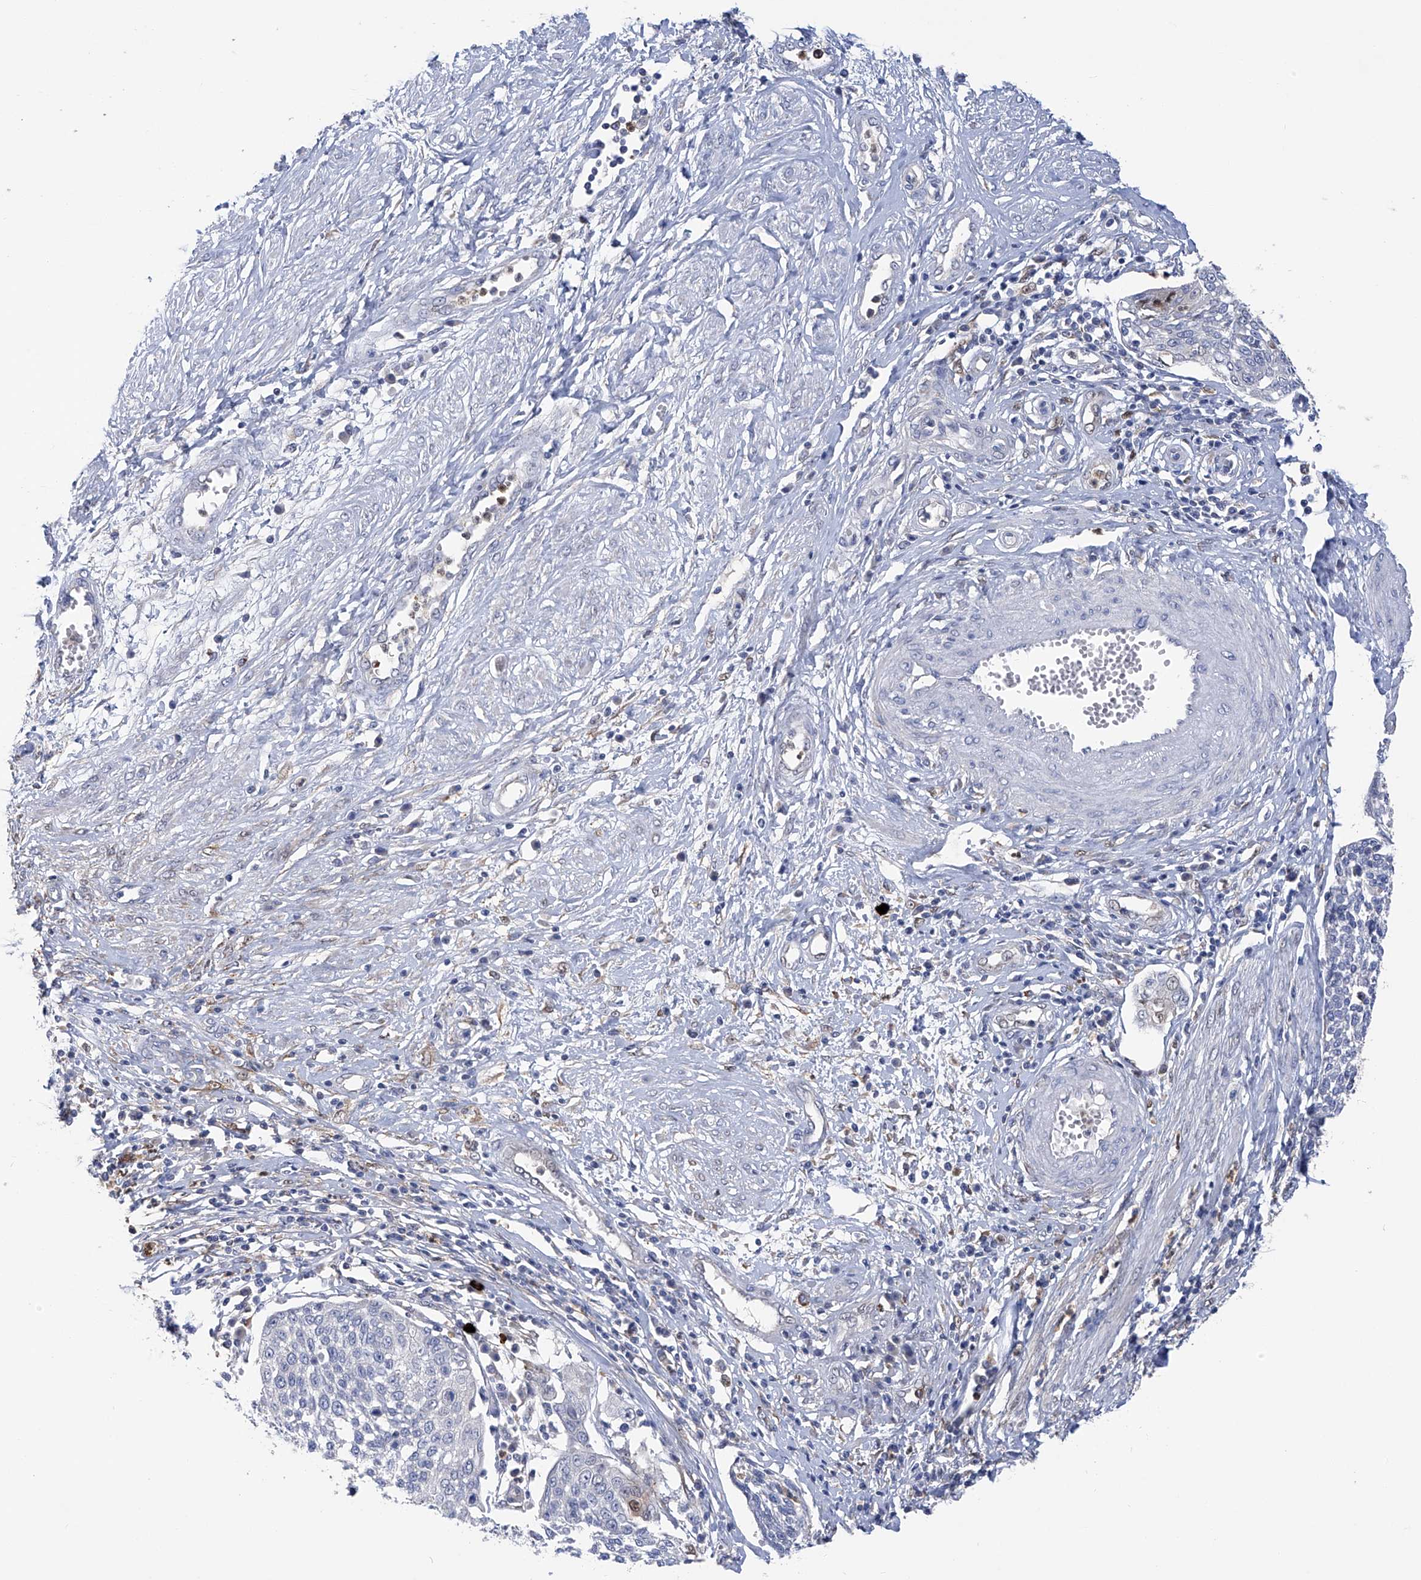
{"staining": {"intensity": "negative", "quantity": "none", "location": "none"}, "tissue": "cervical cancer", "cell_type": "Tumor cells", "image_type": "cancer", "snomed": [{"axis": "morphology", "description": "Squamous cell carcinoma, NOS"}, {"axis": "topography", "description": "Cervix"}], "caption": "This is an immunohistochemistry micrograph of cervical cancer (squamous cell carcinoma). There is no expression in tumor cells.", "gene": "PHF20", "patient": {"sex": "female", "age": 34}}